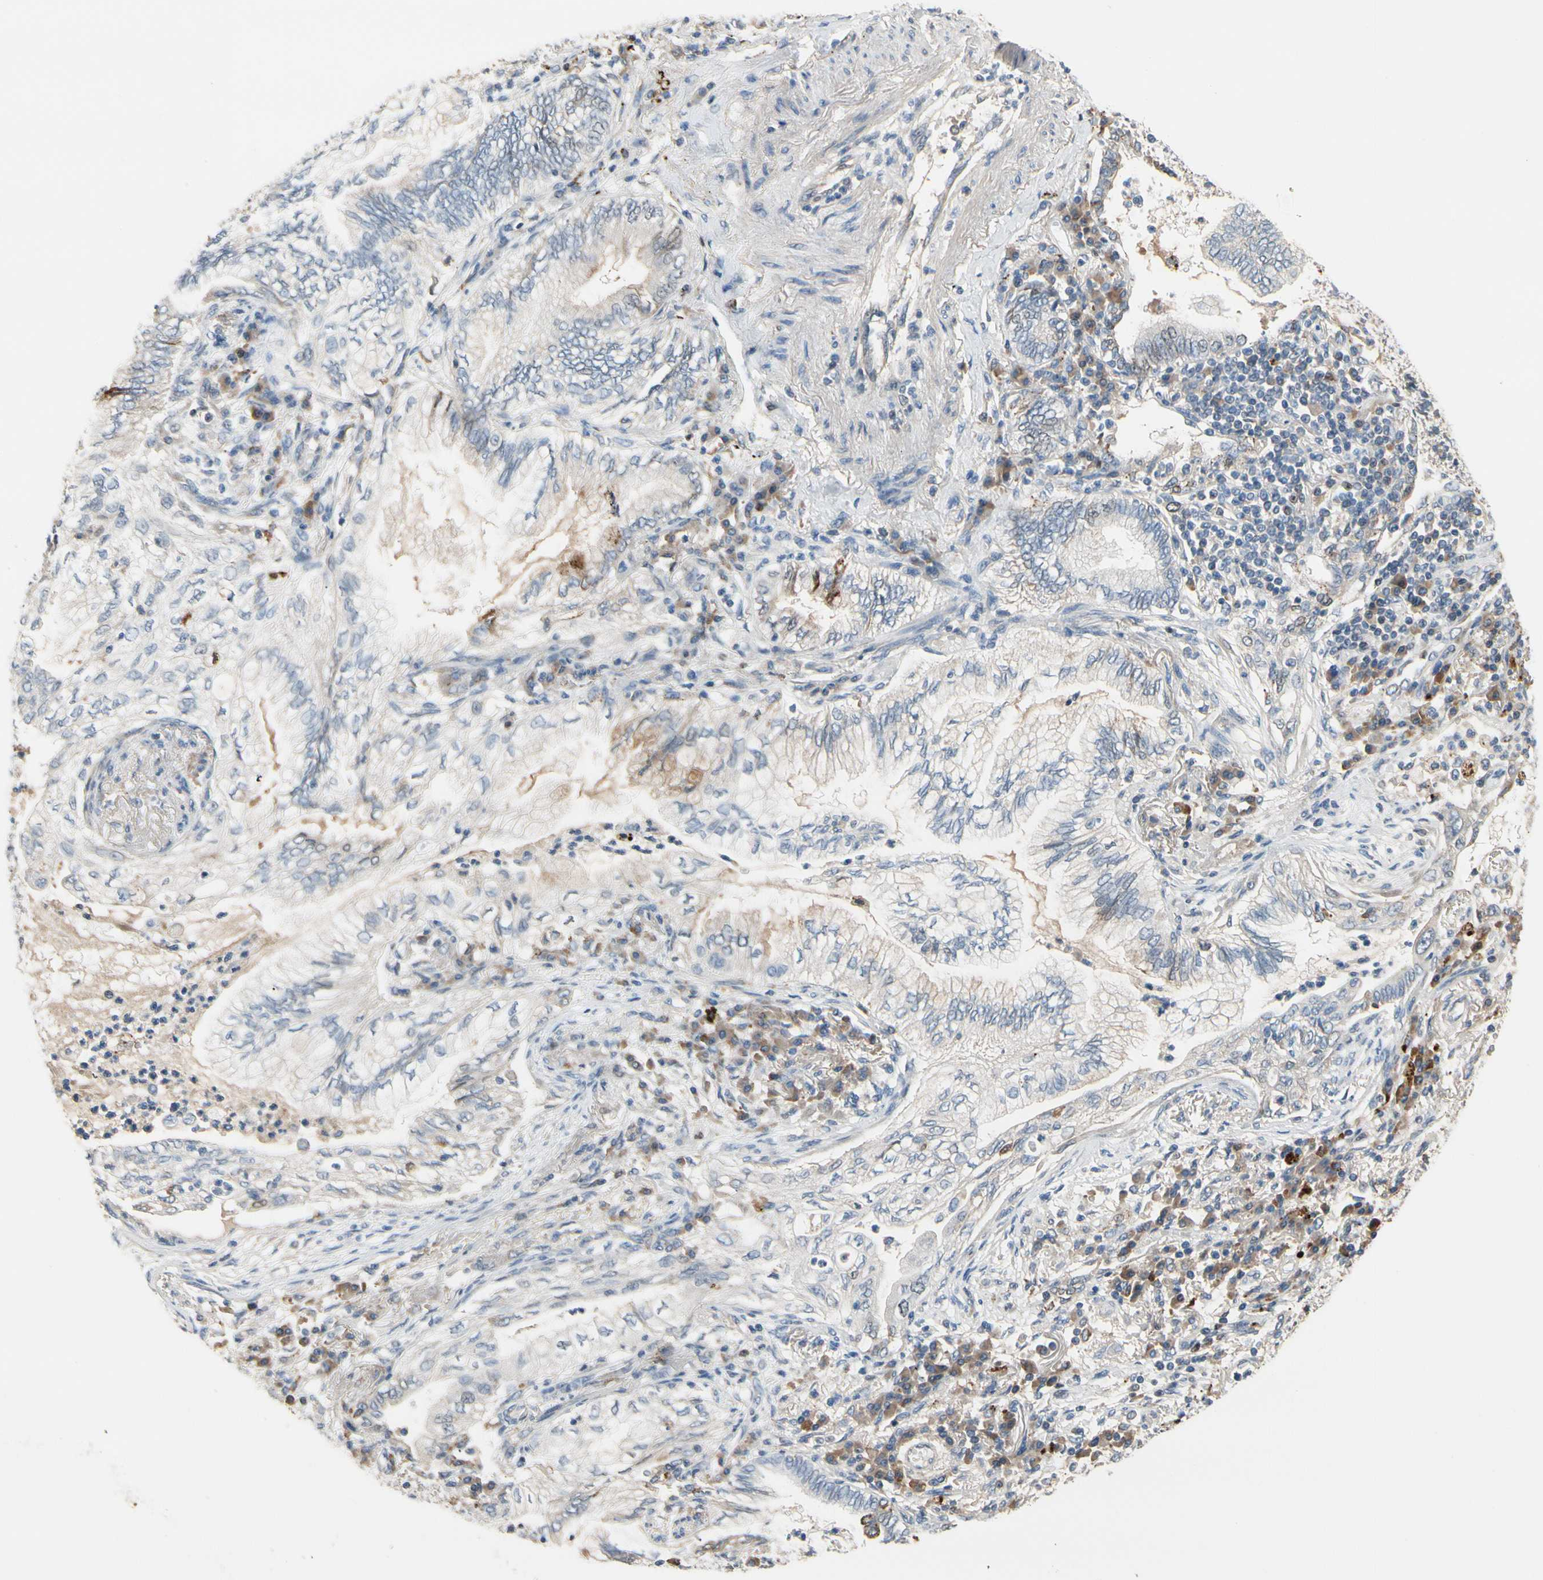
{"staining": {"intensity": "negative", "quantity": "none", "location": "none"}, "tissue": "lung cancer", "cell_type": "Tumor cells", "image_type": "cancer", "snomed": [{"axis": "morphology", "description": "Normal tissue, NOS"}, {"axis": "morphology", "description": "Adenocarcinoma, NOS"}, {"axis": "topography", "description": "Bronchus"}, {"axis": "topography", "description": "Lung"}], "caption": "IHC histopathology image of neoplastic tissue: human lung cancer (adenocarcinoma) stained with DAB (3,3'-diaminobenzidine) demonstrates no significant protein expression in tumor cells. (Brightfield microscopy of DAB (3,3'-diaminobenzidine) immunohistochemistry at high magnification).", "gene": "ZKSCAN4", "patient": {"sex": "female", "age": 70}}